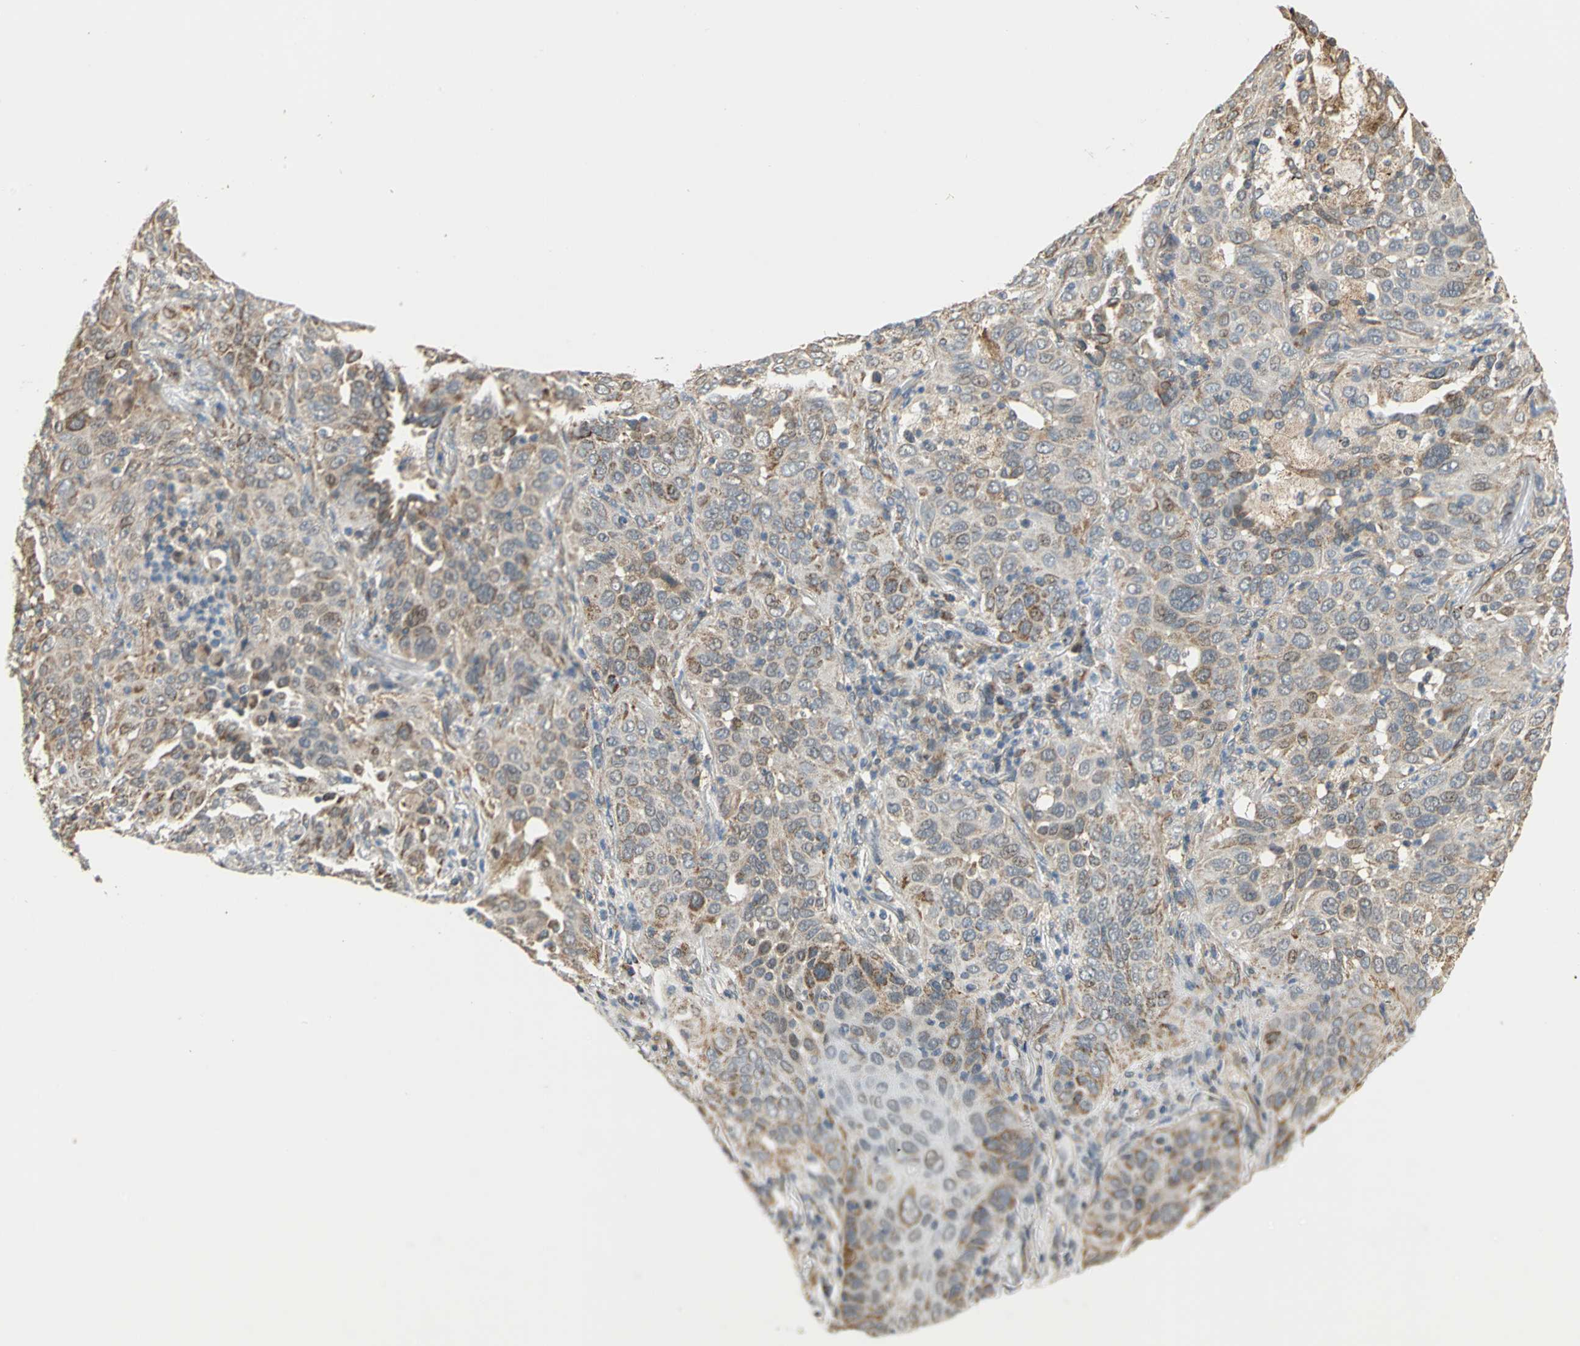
{"staining": {"intensity": "moderate", "quantity": ">75%", "location": "cytoplasmic/membranous"}, "tissue": "lung cancer", "cell_type": "Tumor cells", "image_type": "cancer", "snomed": [{"axis": "morphology", "description": "Squamous cell carcinoma, NOS"}, {"axis": "topography", "description": "Lung"}], "caption": "DAB (3,3'-diaminobenzidine) immunohistochemical staining of human lung squamous cell carcinoma exhibits moderate cytoplasmic/membranous protein expression in approximately >75% of tumor cells.", "gene": "MRPS22", "patient": {"sex": "female", "age": 67}}